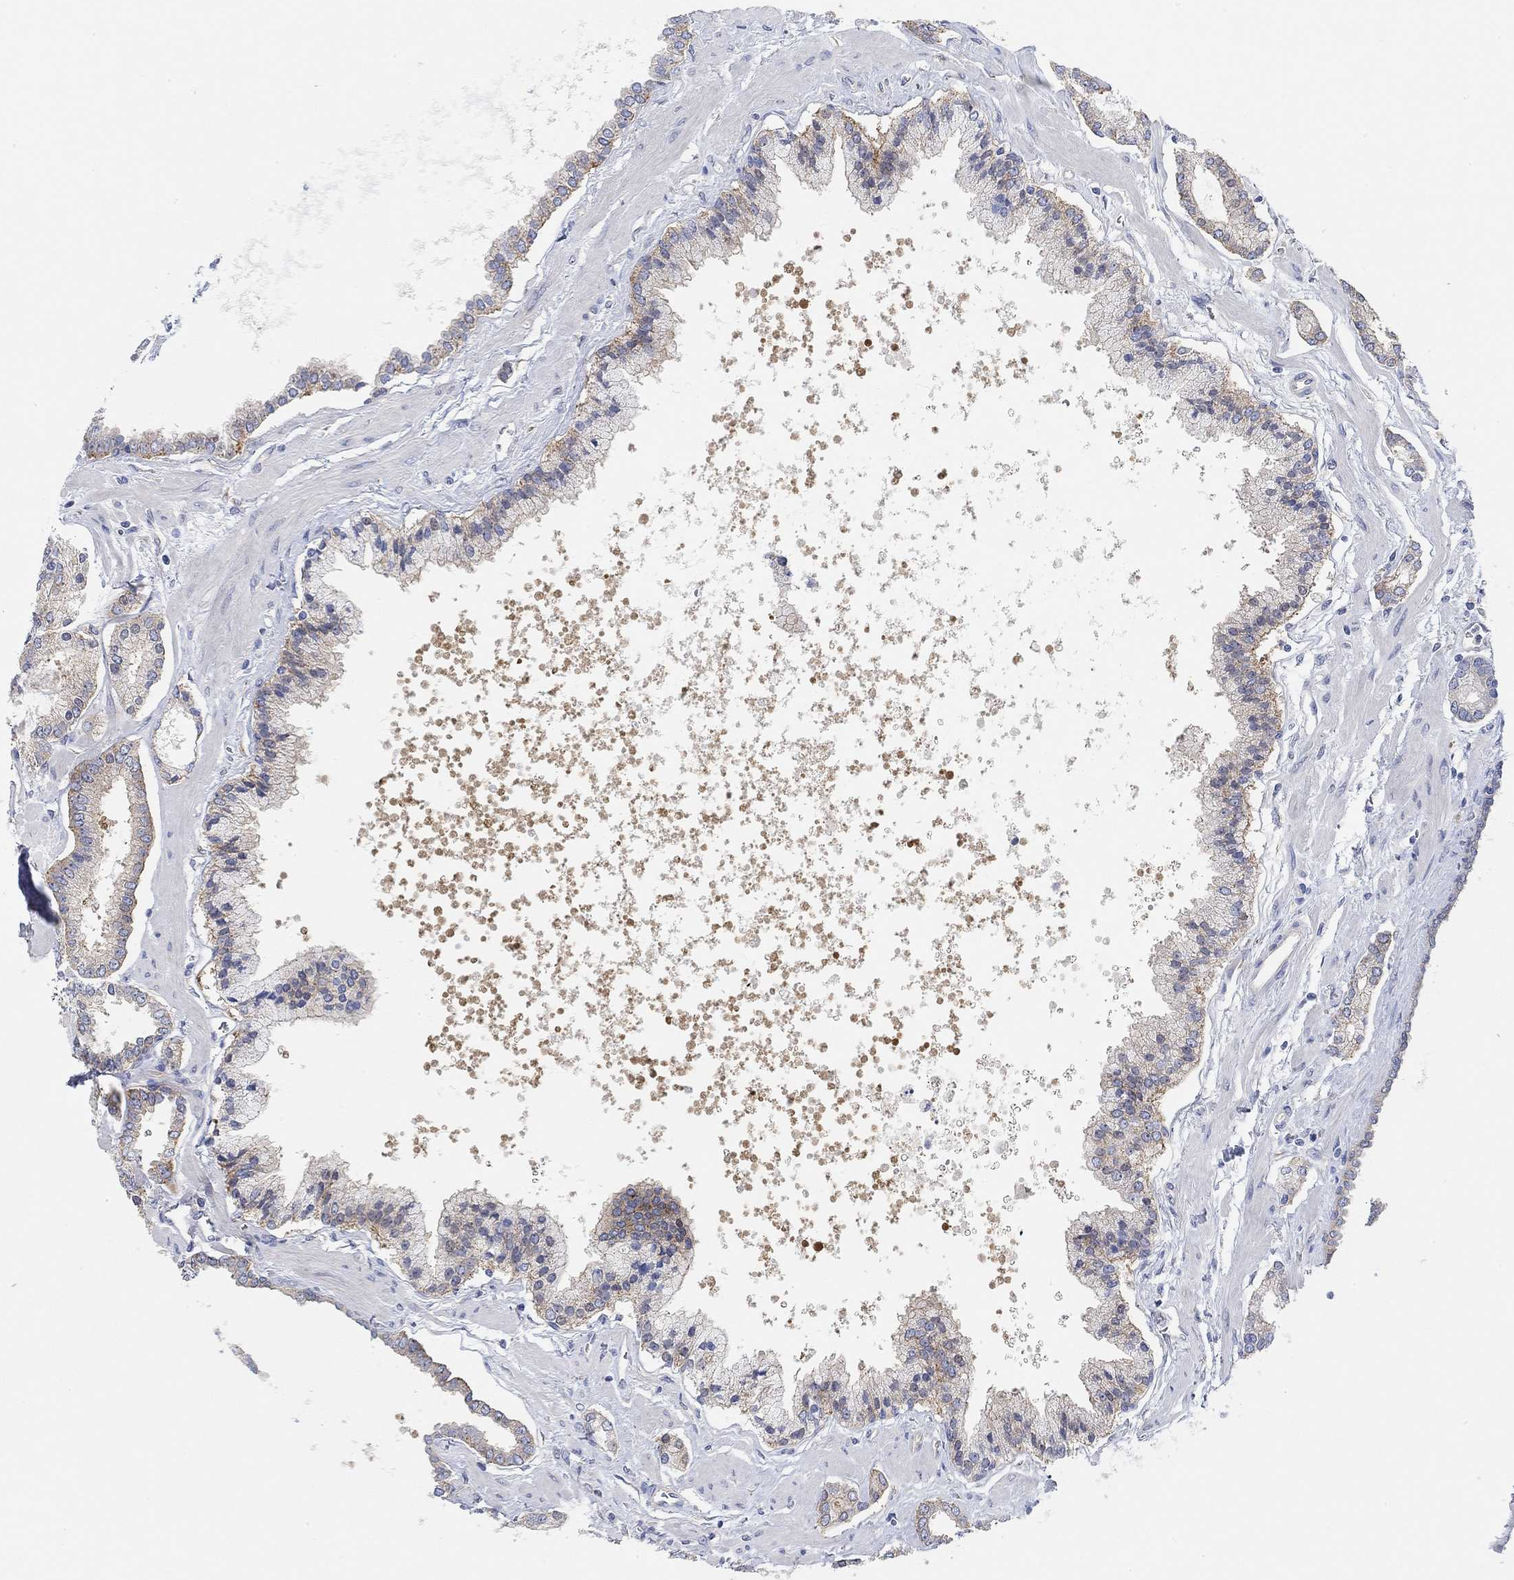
{"staining": {"intensity": "moderate", "quantity": "<25%", "location": "cytoplasmic/membranous"}, "tissue": "prostate cancer", "cell_type": "Tumor cells", "image_type": "cancer", "snomed": [{"axis": "morphology", "description": "Adenocarcinoma, NOS"}, {"axis": "topography", "description": "Prostate"}], "caption": "Brown immunohistochemical staining in human prostate adenocarcinoma exhibits moderate cytoplasmic/membranous expression in about <25% of tumor cells.", "gene": "RGS1", "patient": {"sex": "male", "age": 63}}